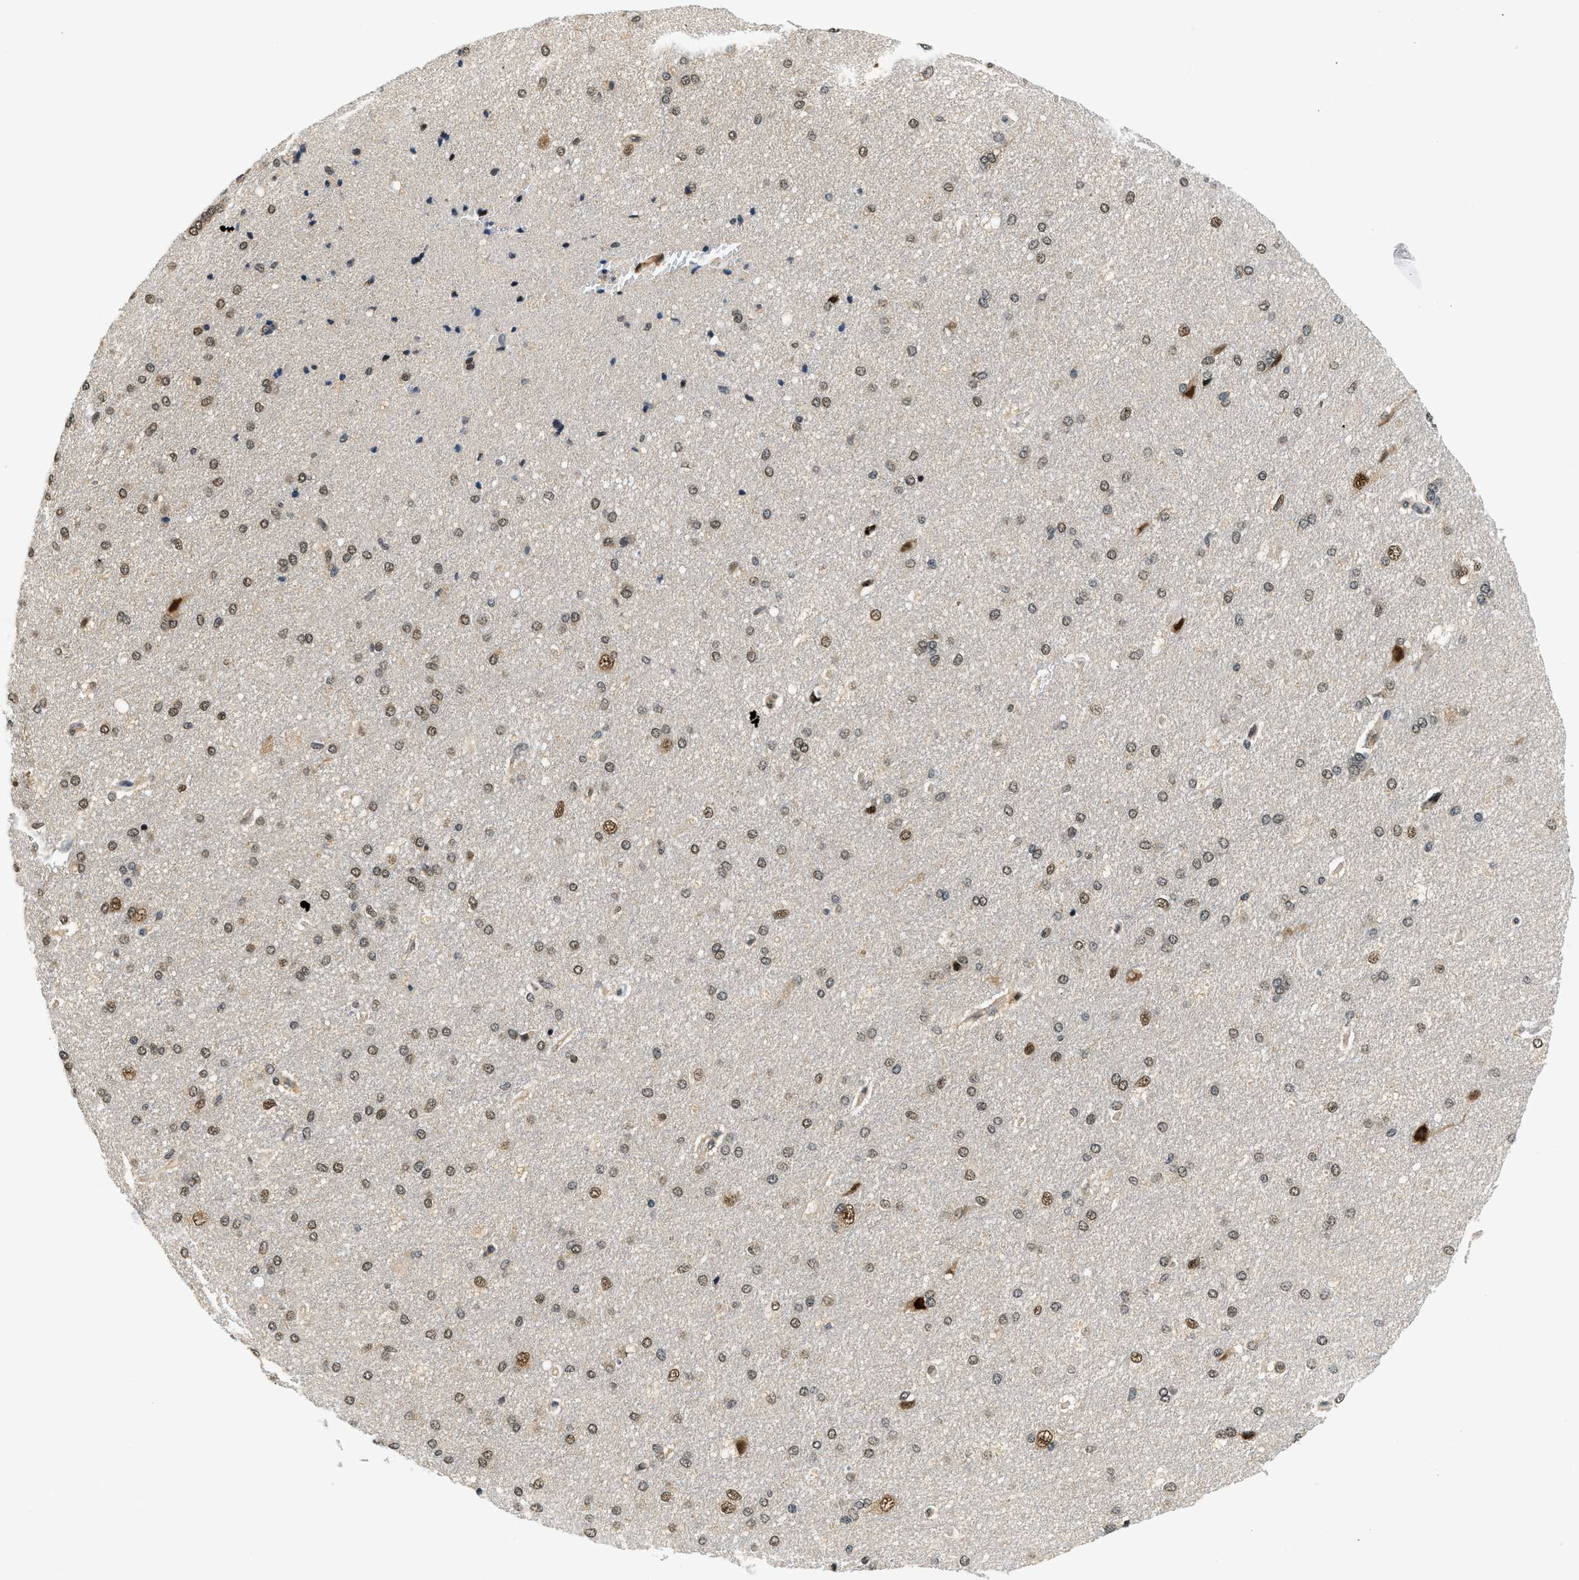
{"staining": {"intensity": "weak", "quantity": "25%-75%", "location": "cytoplasmic/membranous,nuclear"}, "tissue": "cerebral cortex", "cell_type": "Endothelial cells", "image_type": "normal", "snomed": [{"axis": "morphology", "description": "Normal tissue, NOS"}, {"axis": "topography", "description": "Cerebral cortex"}], "caption": "Brown immunohistochemical staining in benign cerebral cortex shows weak cytoplasmic/membranous,nuclear expression in about 25%-75% of endothelial cells. Using DAB (brown) and hematoxylin (blue) stains, captured at high magnification using brightfield microscopy.", "gene": "PSMD3", "patient": {"sex": "male", "age": 62}}